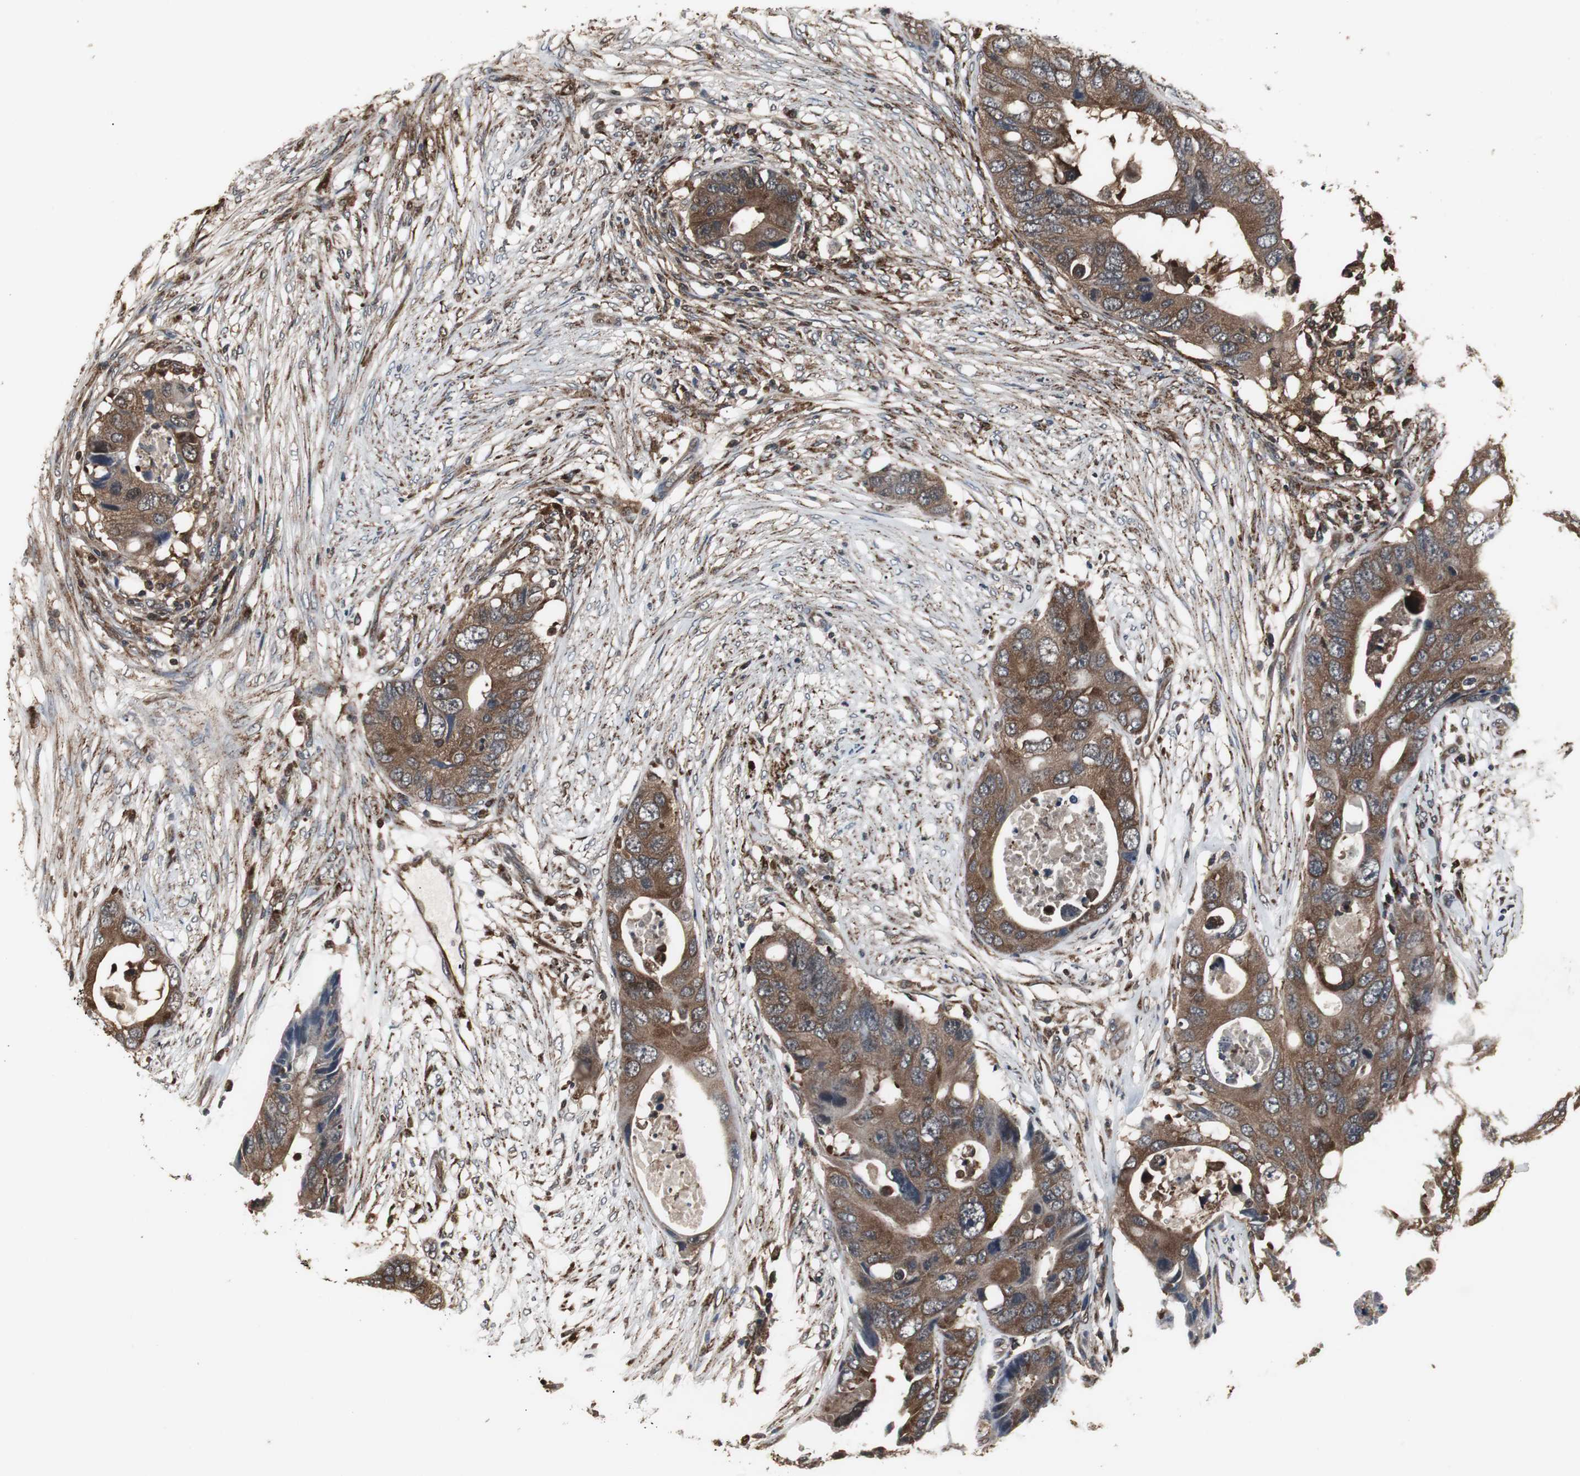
{"staining": {"intensity": "strong", "quantity": ">75%", "location": "cytoplasmic/membranous"}, "tissue": "colorectal cancer", "cell_type": "Tumor cells", "image_type": "cancer", "snomed": [{"axis": "morphology", "description": "Adenocarcinoma, NOS"}, {"axis": "topography", "description": "Colon"}], "caption": "Human colorectal adenocarcinoma stained with a brown dye exhibits strong cytoplasmic/membranous positive expression in approximately >75% of tumor cells.", "gene": "ZSCAN22", "patient": {"sex": "male", "age": 71}}